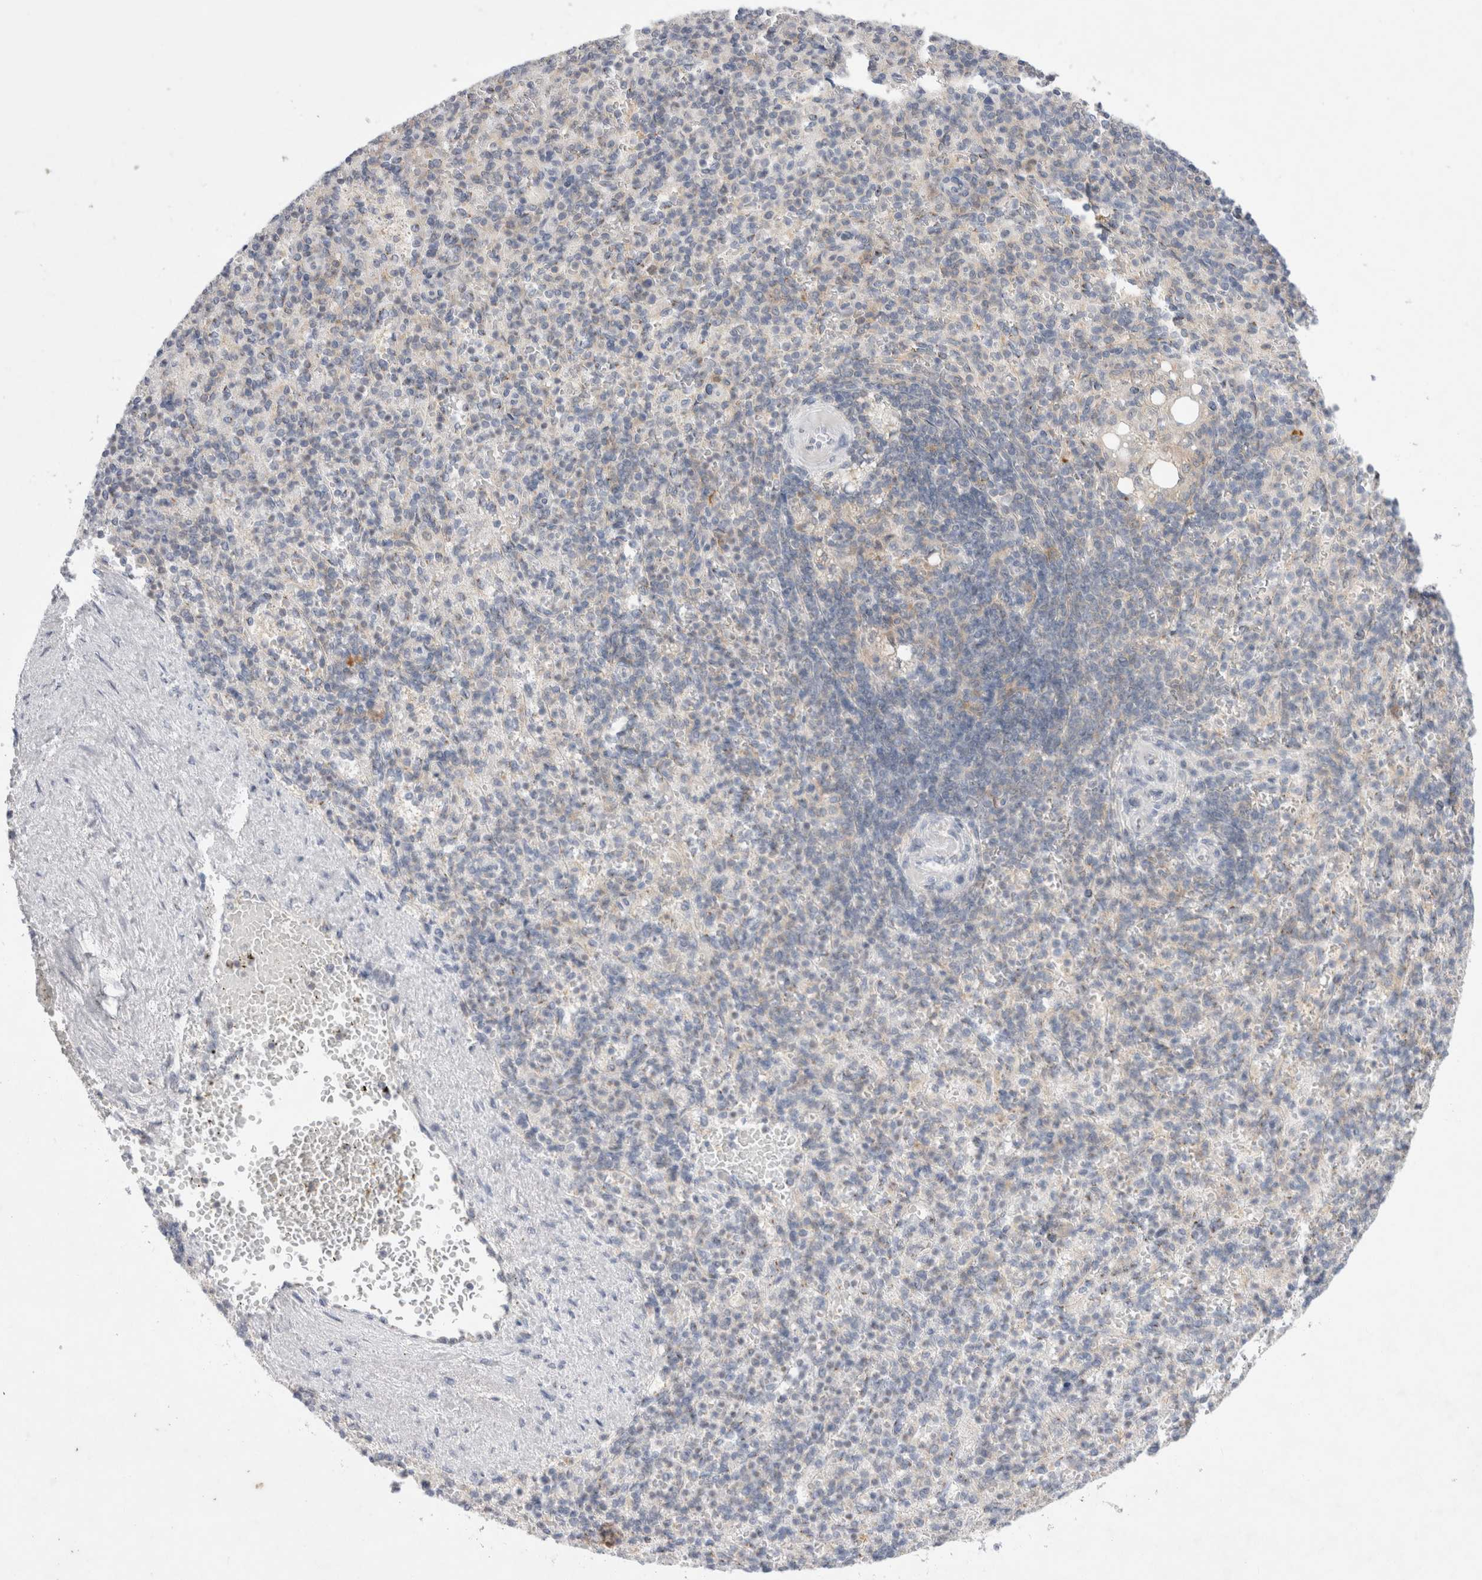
{"staining": {"intensity": "weak", "quantity": "25%-75%", "location": "cytoplasmic/membranous"}, "tissue": "spleen", "cell_type": "Cells in red pulp", "image_type": "normal", "snomed": [{"axis": "morphology", "description": "Normal tissue, NOS"}, {"axis": "topography", "description": "Spleen"}], "caption": "This histopathology image shows immunohistochemistry (IHC) staining of benign human spleen, with low weak cytoplasmic/membranous positivity in approximately 25%-75% of cells in red pulp.", "gene": "CERS5", "patient": {"sex": "female", "age": 74}}